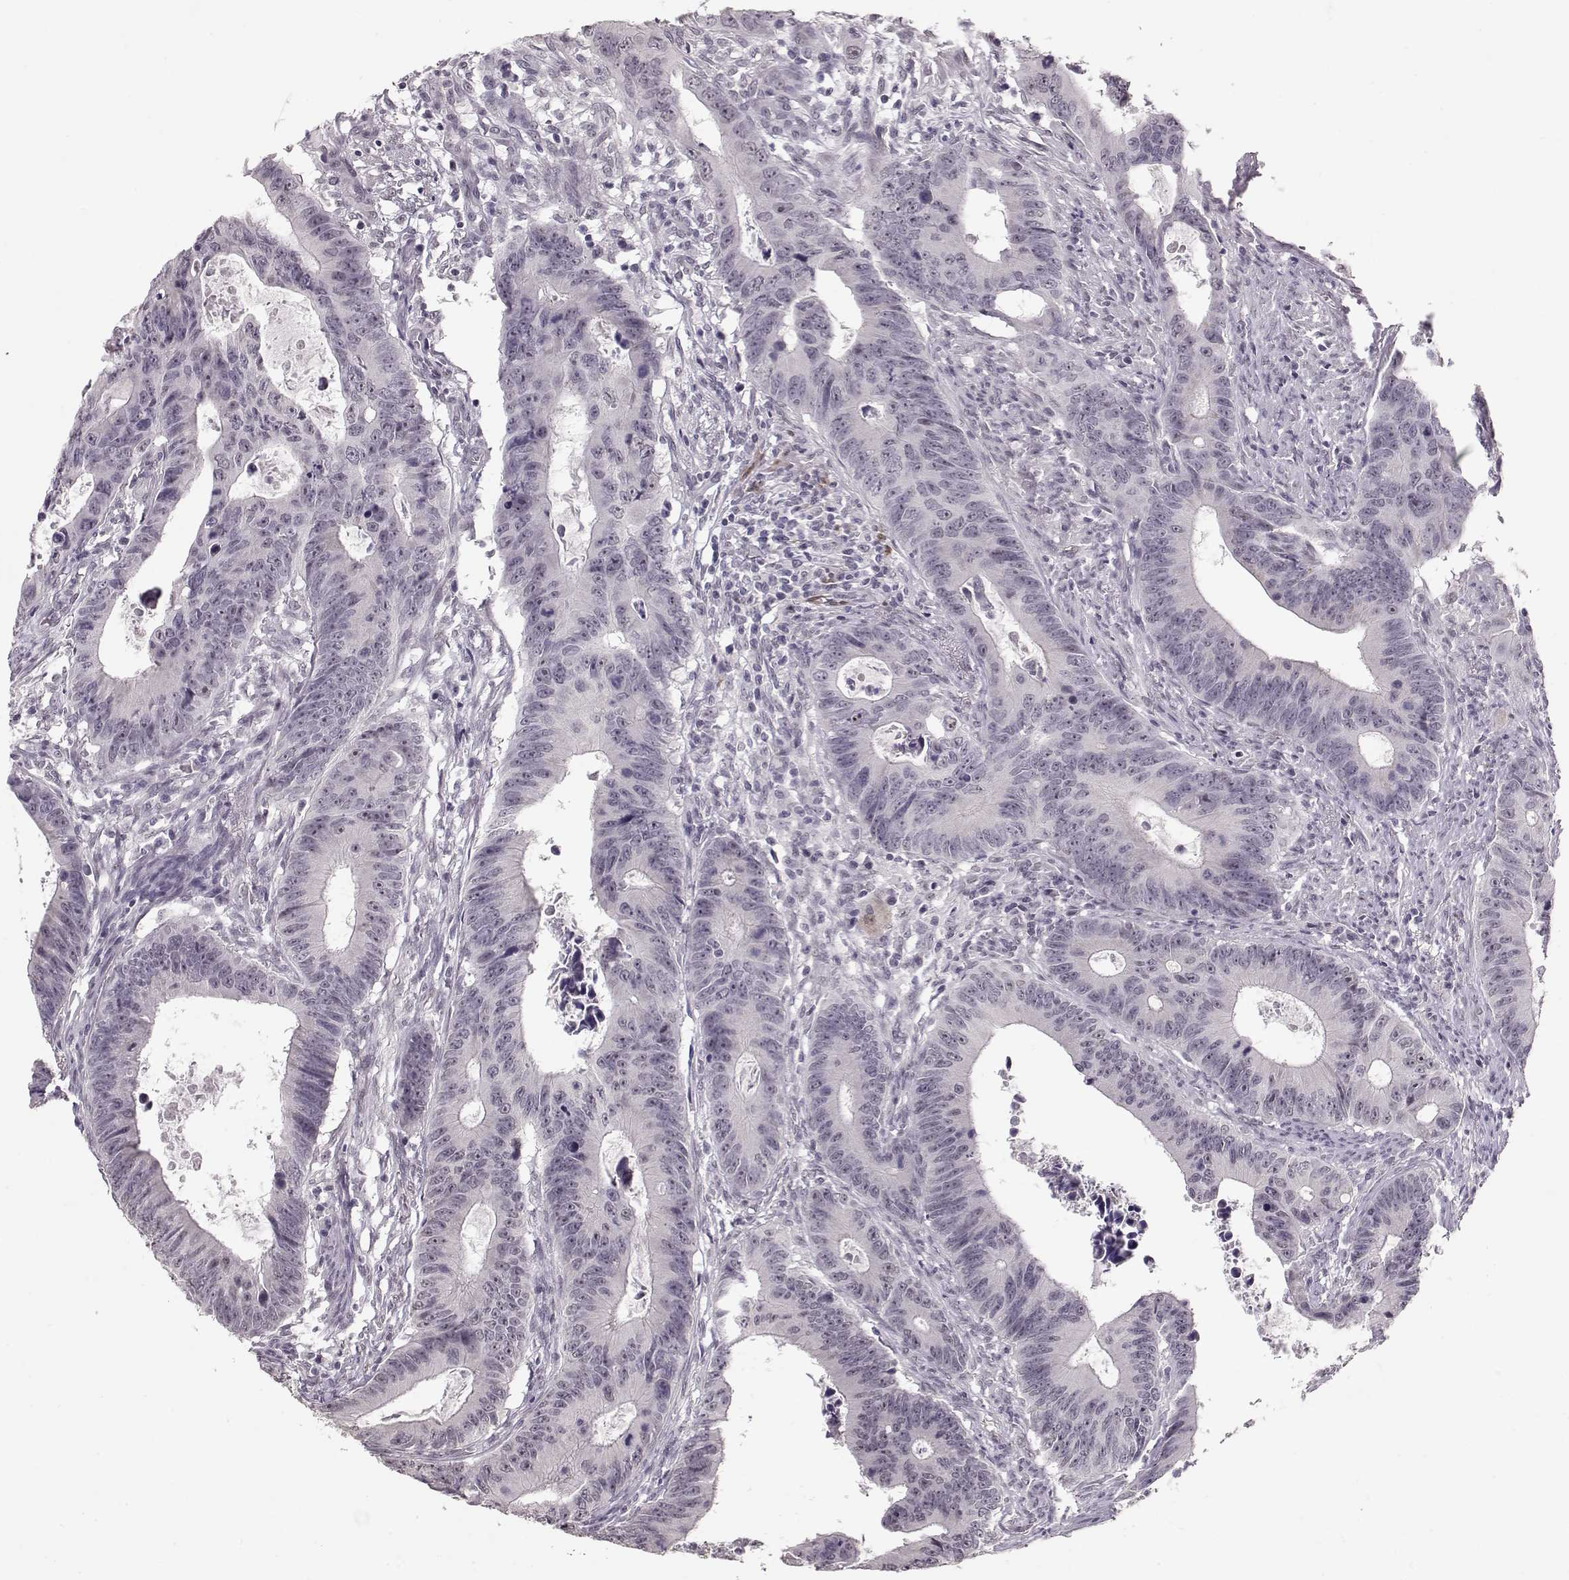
{"staining": {"intensity": "negative", "quantity": "none", "location": "none"}, "tissue": "colorectal cancer", "cell_type": "Tumor cells", "image_type": "cancer", "snomed": [{"axis": "morphology", "description": "Adenocarcinoma, NOS"}, {"axis": "topography", "description": "Colon"}], "caption": "Human colorectal cancer (adenocarcinoma) stained for a protein using immunohistochemistry (IHC) displays no positivity in tumor cells.", "gene": "PCP4", "patient": {"sex": "female", "age": 87}}